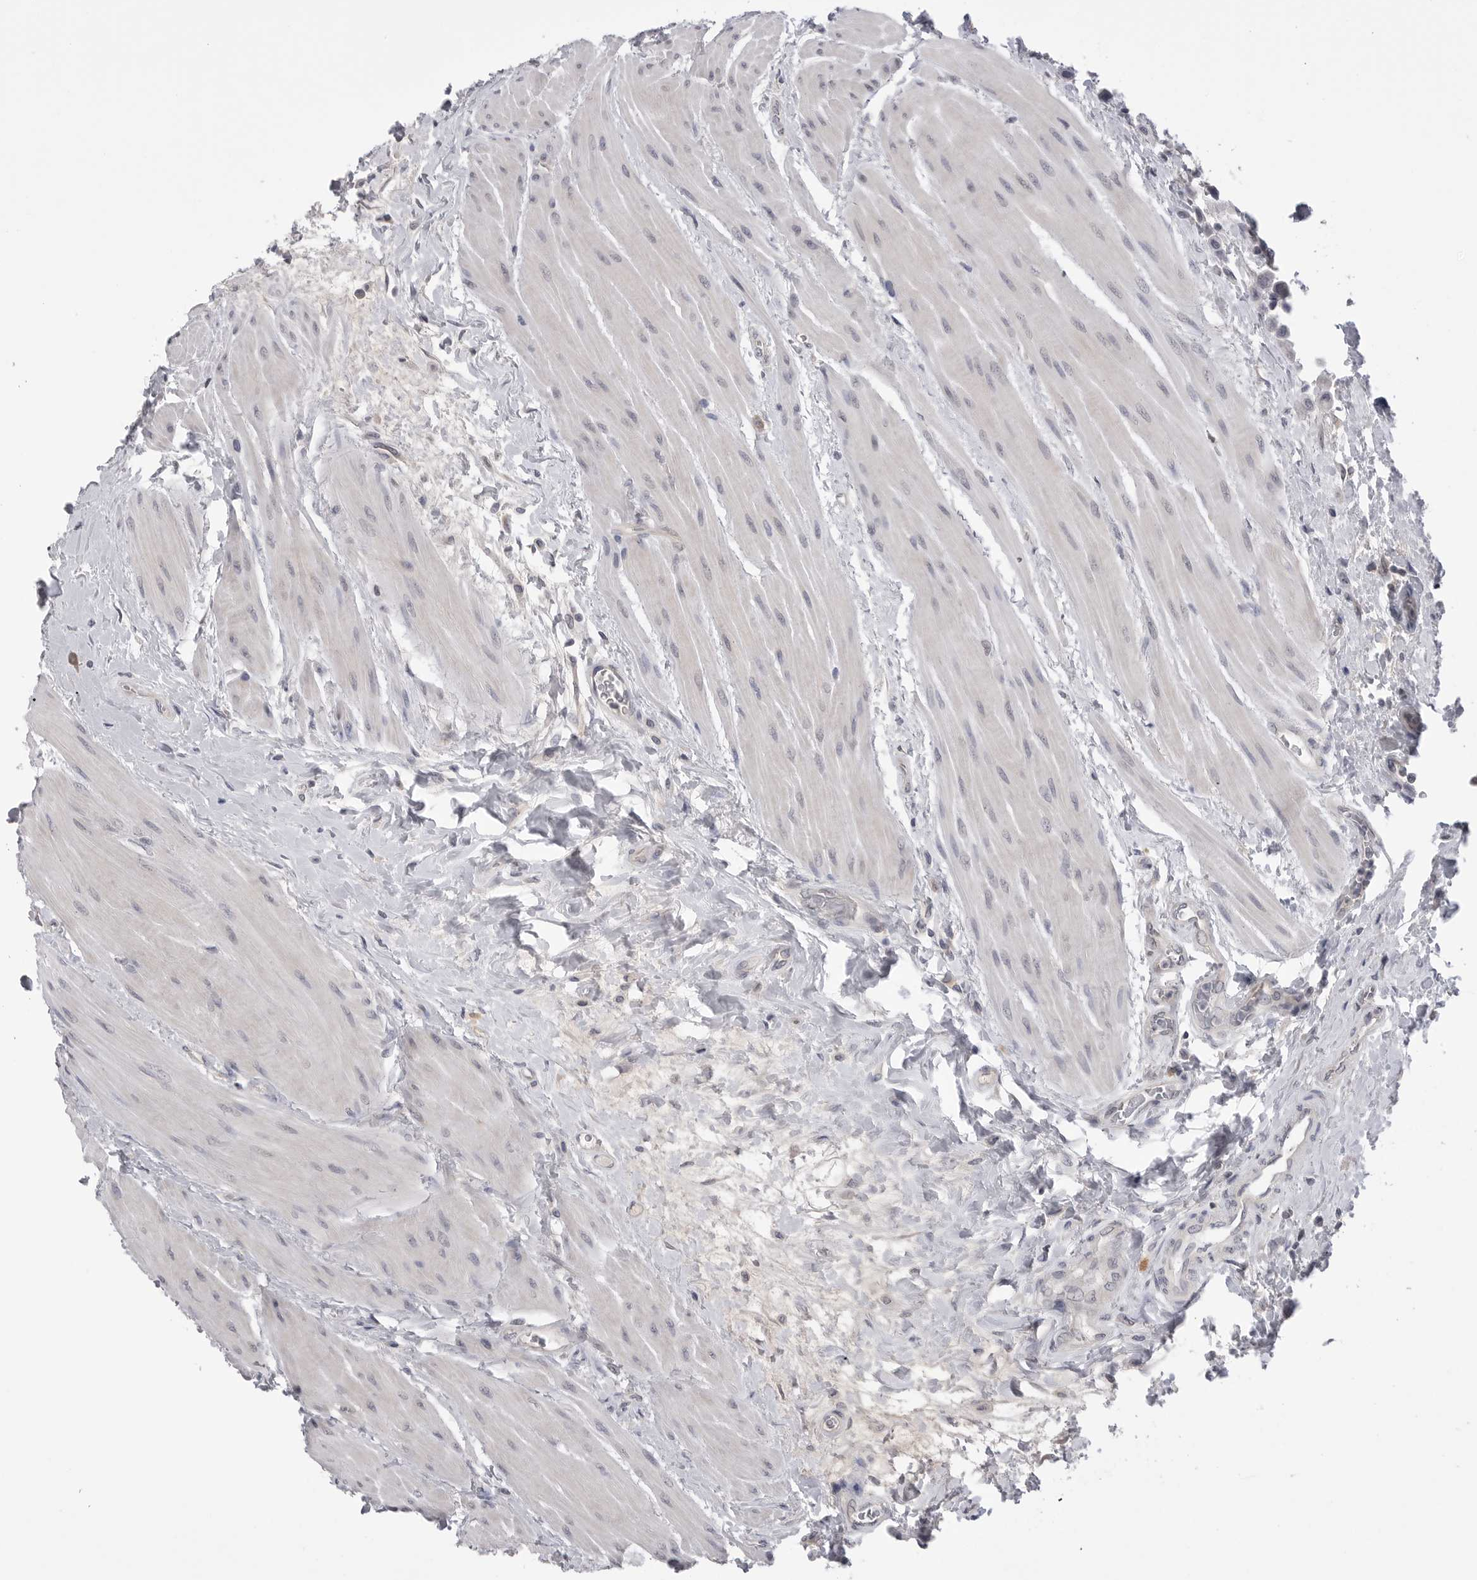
{"staining": {"intensity": "negative", "quantity": "none", "location": "none"}, "tissue": "urothelial cancer", "cell_type": "Tumor cells", "image_type": "cancer", "snomed": [{"axis": "morphology", "description": "Urothelial carcinoma, High grade"}, {"axis": "topography", "description": "Urinary bladder"}], "caption": "Immunohistochemical staining of urothelial cancer displays no significant staining in tumor cells.", "gene": "DLGAP3", "patient": {"sex": "male", "age": 50}}